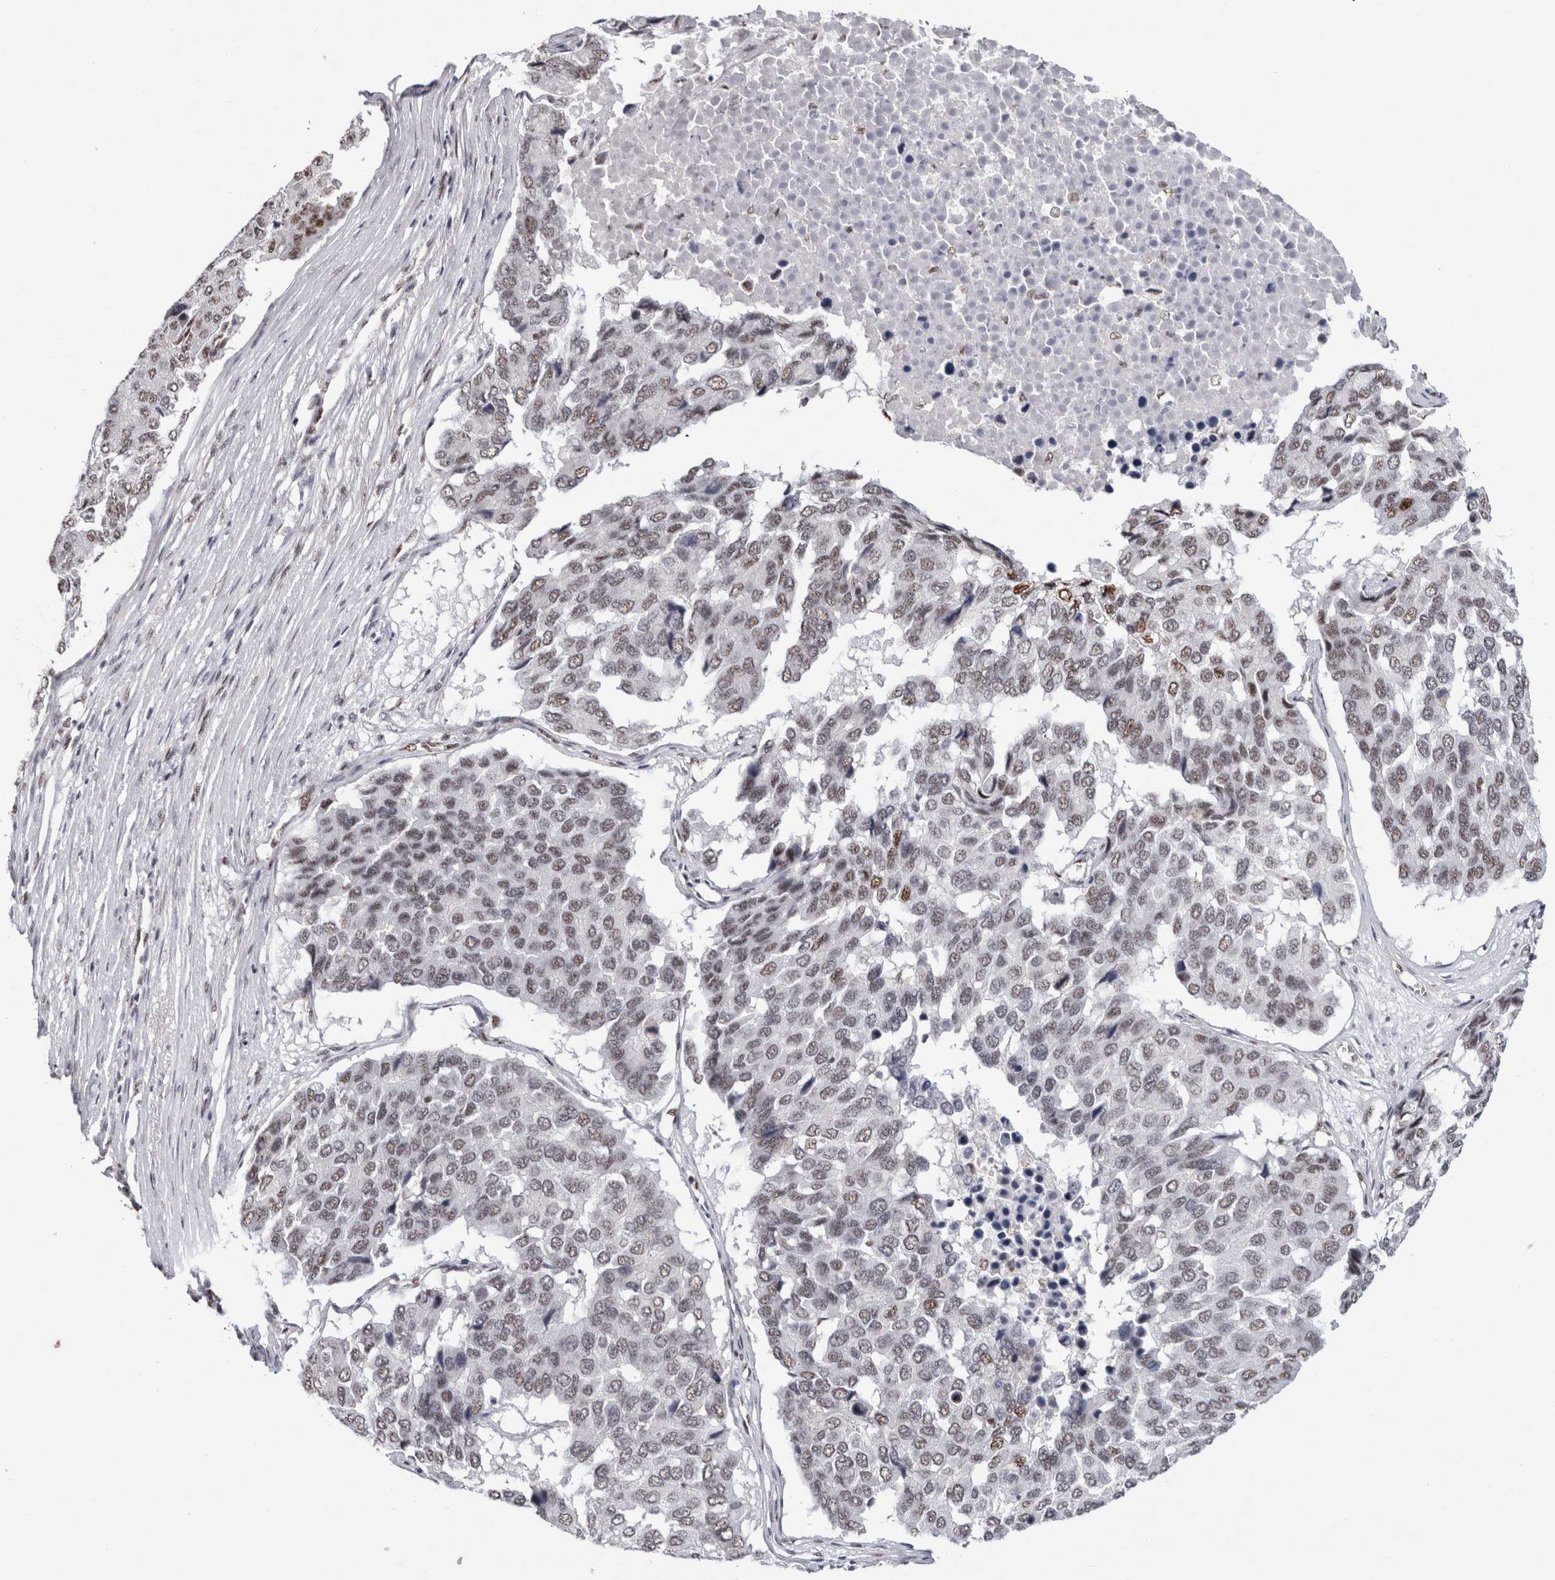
{"staining": {"intensity": "weak", "quantity": ">75%", "location": "nuclear"}, "tissue": "pancreatic cancer", "cell_type": "Tumor cells", "image_type": "cancer", "snomed": [{"axis": "morphology", "description": "Adenocarcinoma, NOS"}, {"axis": "topography", "description": "Pancreas"}], "caption": "DAB (3,3'-diaminobenzidine) immunohistochemical staining of human pancreatic cancer reveals weak nuclear protein staining in about >75% of tumor cells.", "gene": "MKNK1", "patient": {"sex": "male", "age": 50}}